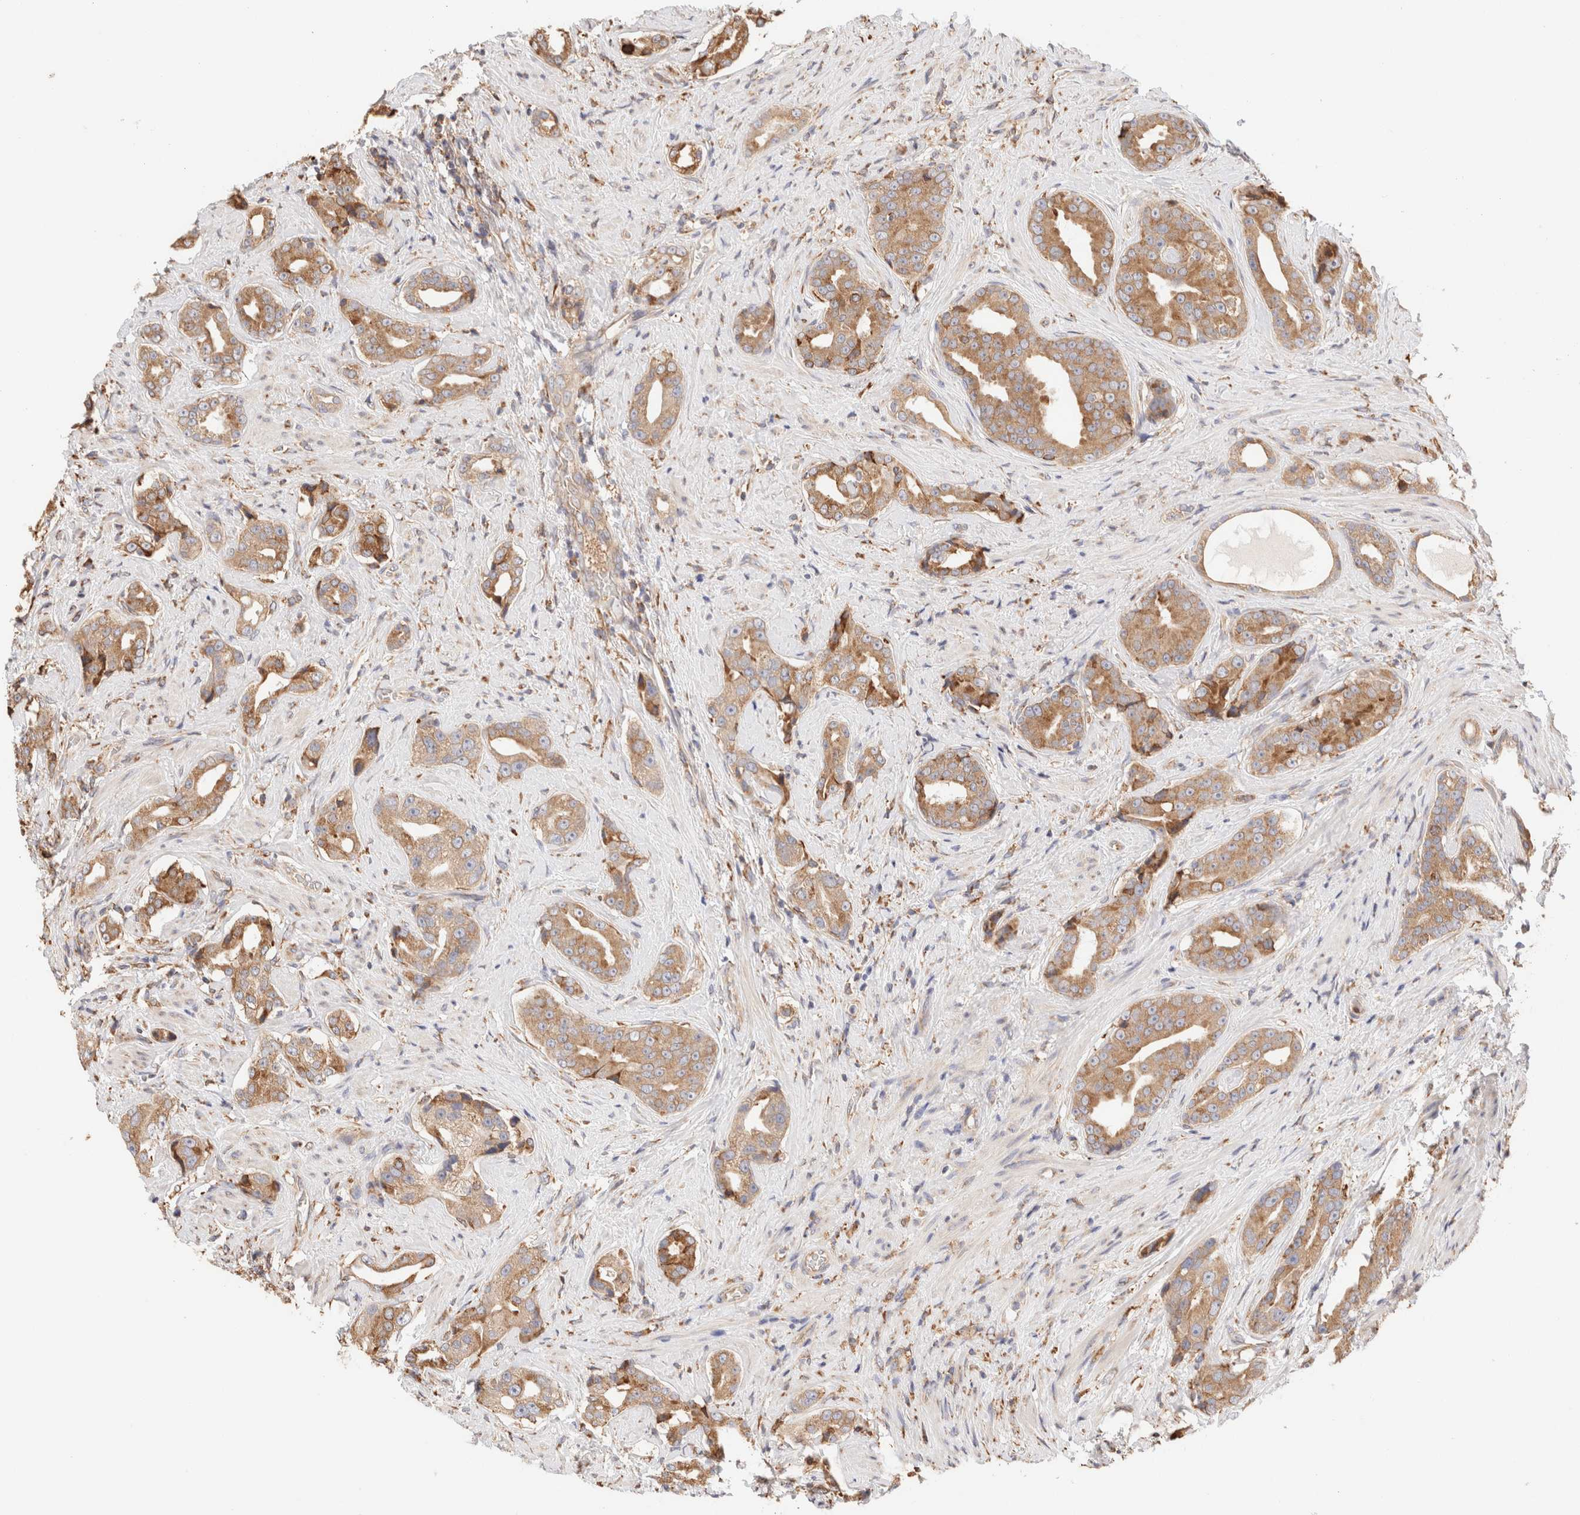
{"staining": {"intensity": "moderate", "quantity": ">75%", "location": "cytoplasmic/membranous"}, "tissue": "prostate cancer", "cell_type": "Tumor cells", "image_type": "cancer", "snomed": [{"axis": "morphology", "description": "Adenocarcinoma, High grade"}, {"axis": "topography", "description": "Prostate"}], "caption": "Adenocarcinoma (high-grade) (prostate) stained for a protein shows moderate cytoplasmic/membranous positivity in tumor cells.", "gene": "FER", "patient": {"sex": "male", "age": 71}}